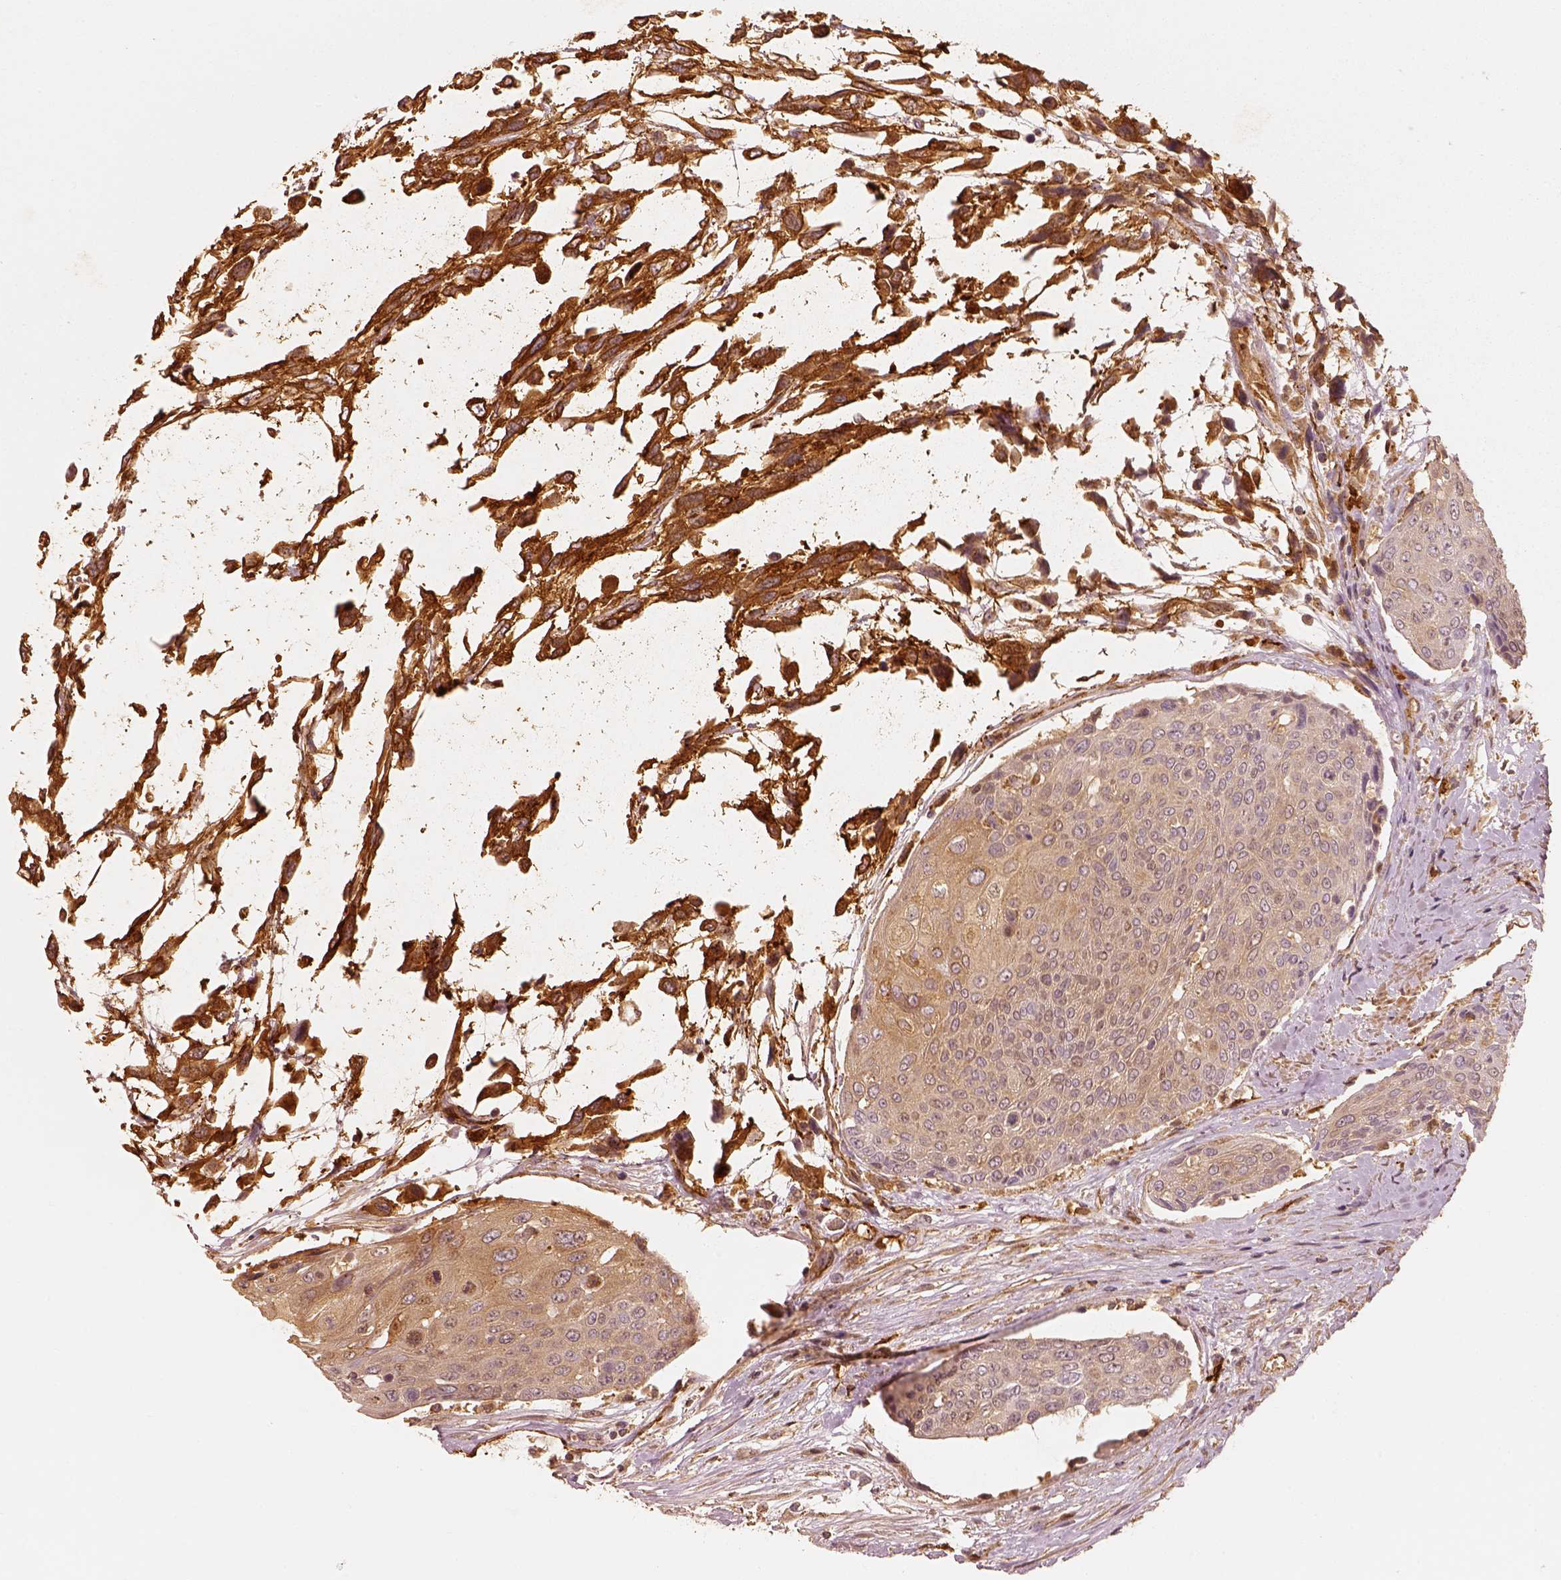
{"staining": {"intensity": "weak", "quantity": ">75%", "location": "cytoplasmic/membranous"}, "tissue": "urothelial cancer", "cell_type": "Tumor cells", "image_type": "cancer", "snomed": [{"axis": "morphology", "description": "Urothelial carcinoma, High grade"}, {"axis": "topography", "description": "Urinary bladder"}], "caption": "This is a photomicrograph of IHC staining of urothelial cancer, which shows weak positivity in the cytoplasmic/membranous of tumor cells.", "gene": "FSCN1", "patient": {"sex": "female", "age": 70}}